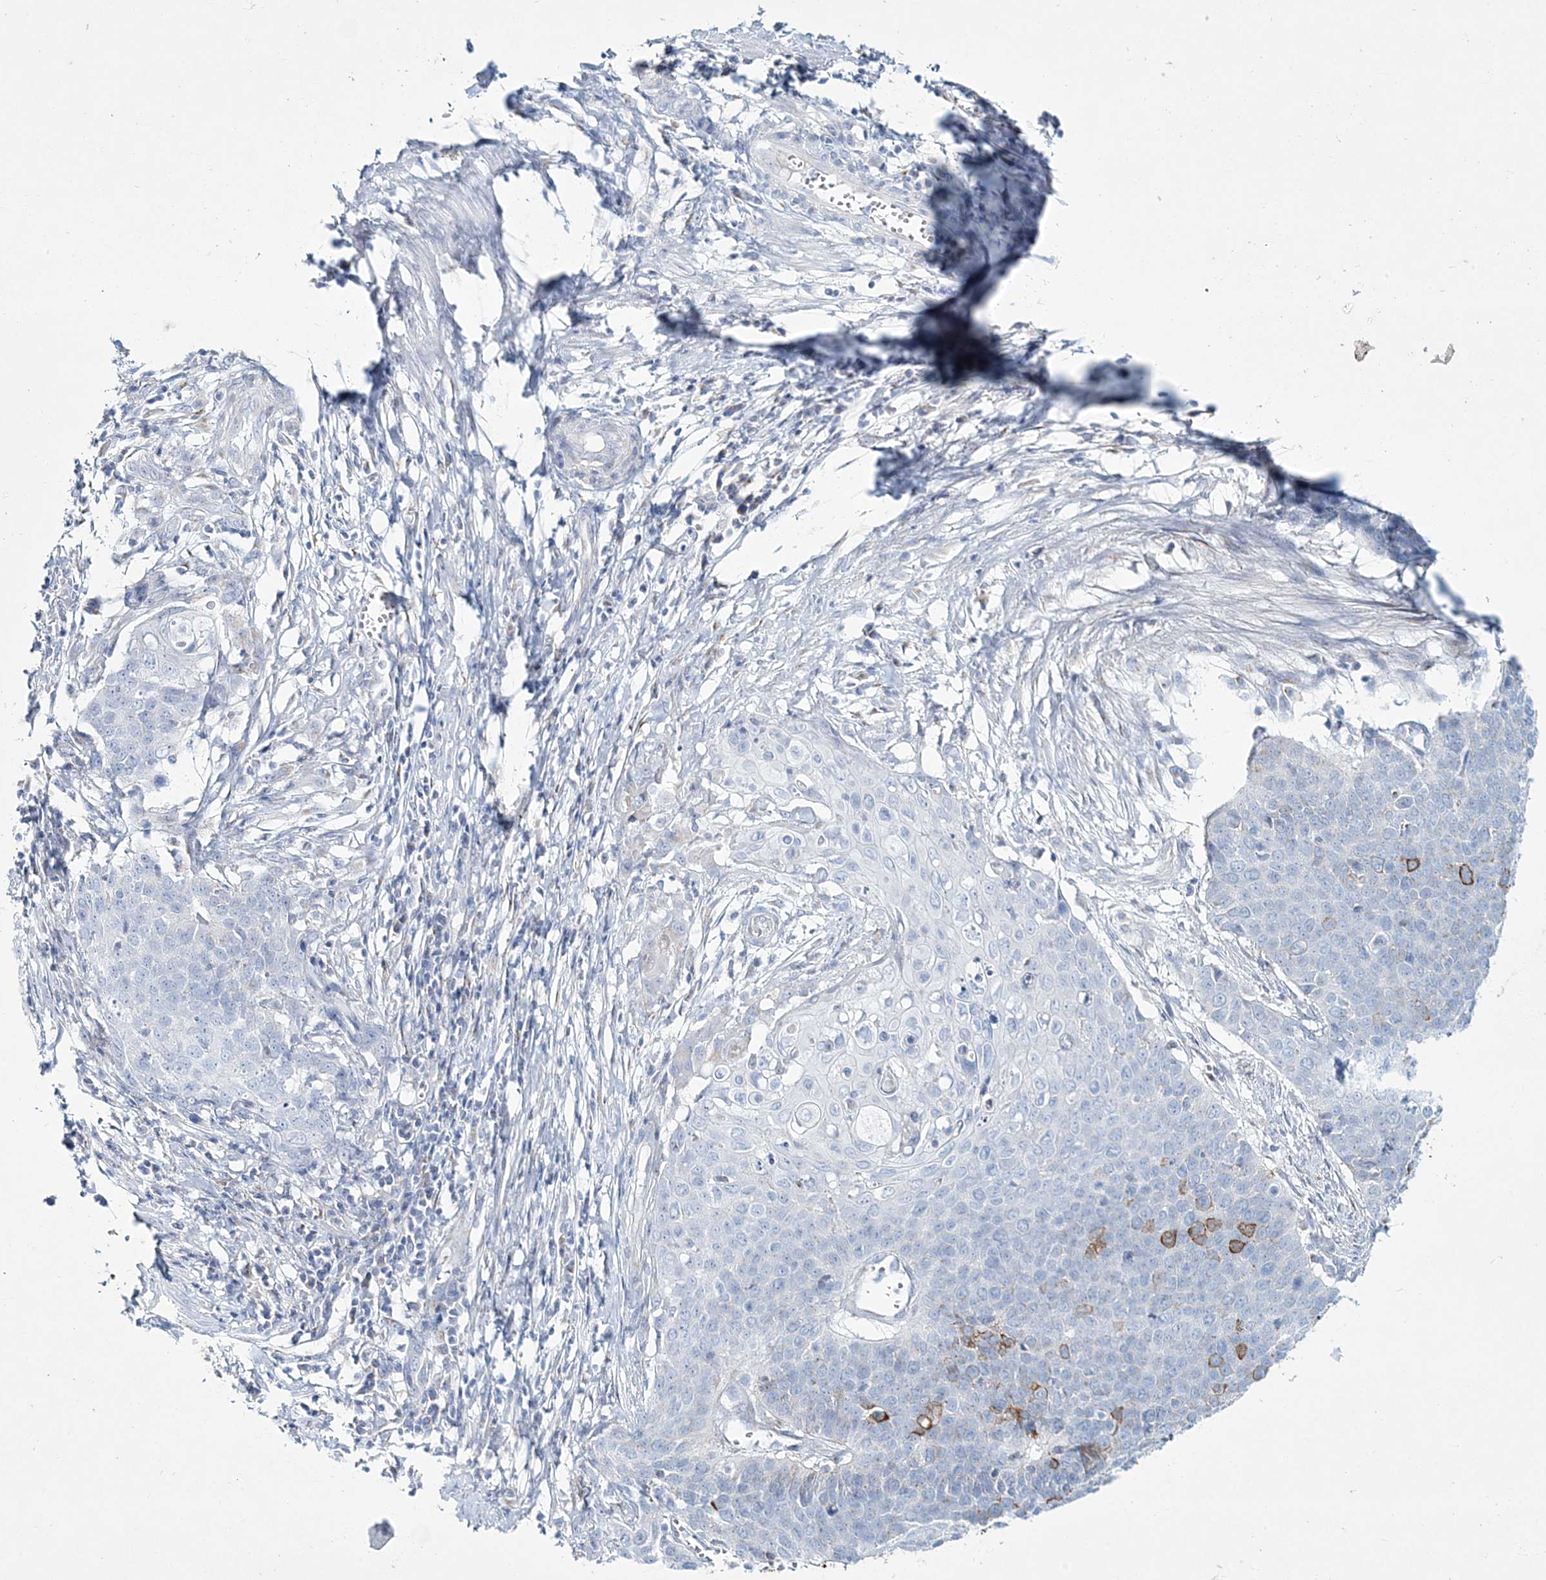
{"staining": {"intensity": "moderate", "quantity": "<25%", "location": "cytoplasmic/membranous"}, "tissue": "cervical cancer", "cell_type": "Tumor cells", "image_type": "cancer", "snomed": [{"axis": "morphology", "description": "Squamous cell carcinoma, NOS"}, {"axis": "topography", "description": "Cervix"}], "caption": "Immunohistochemistry histopathology image of neoplastic tissue: cervical cancer (squamous cell carcinoma) stained using immunohistochemistry (IHC) demonstrates low levels of moderate protein expression localized specifically in the cytoplasmic/membranous of tumor cells, appearing as a cytoplasmic/membranous brown color.", "gene": "ADGRL1", "patient": {"sex": "female", "age": 39}}